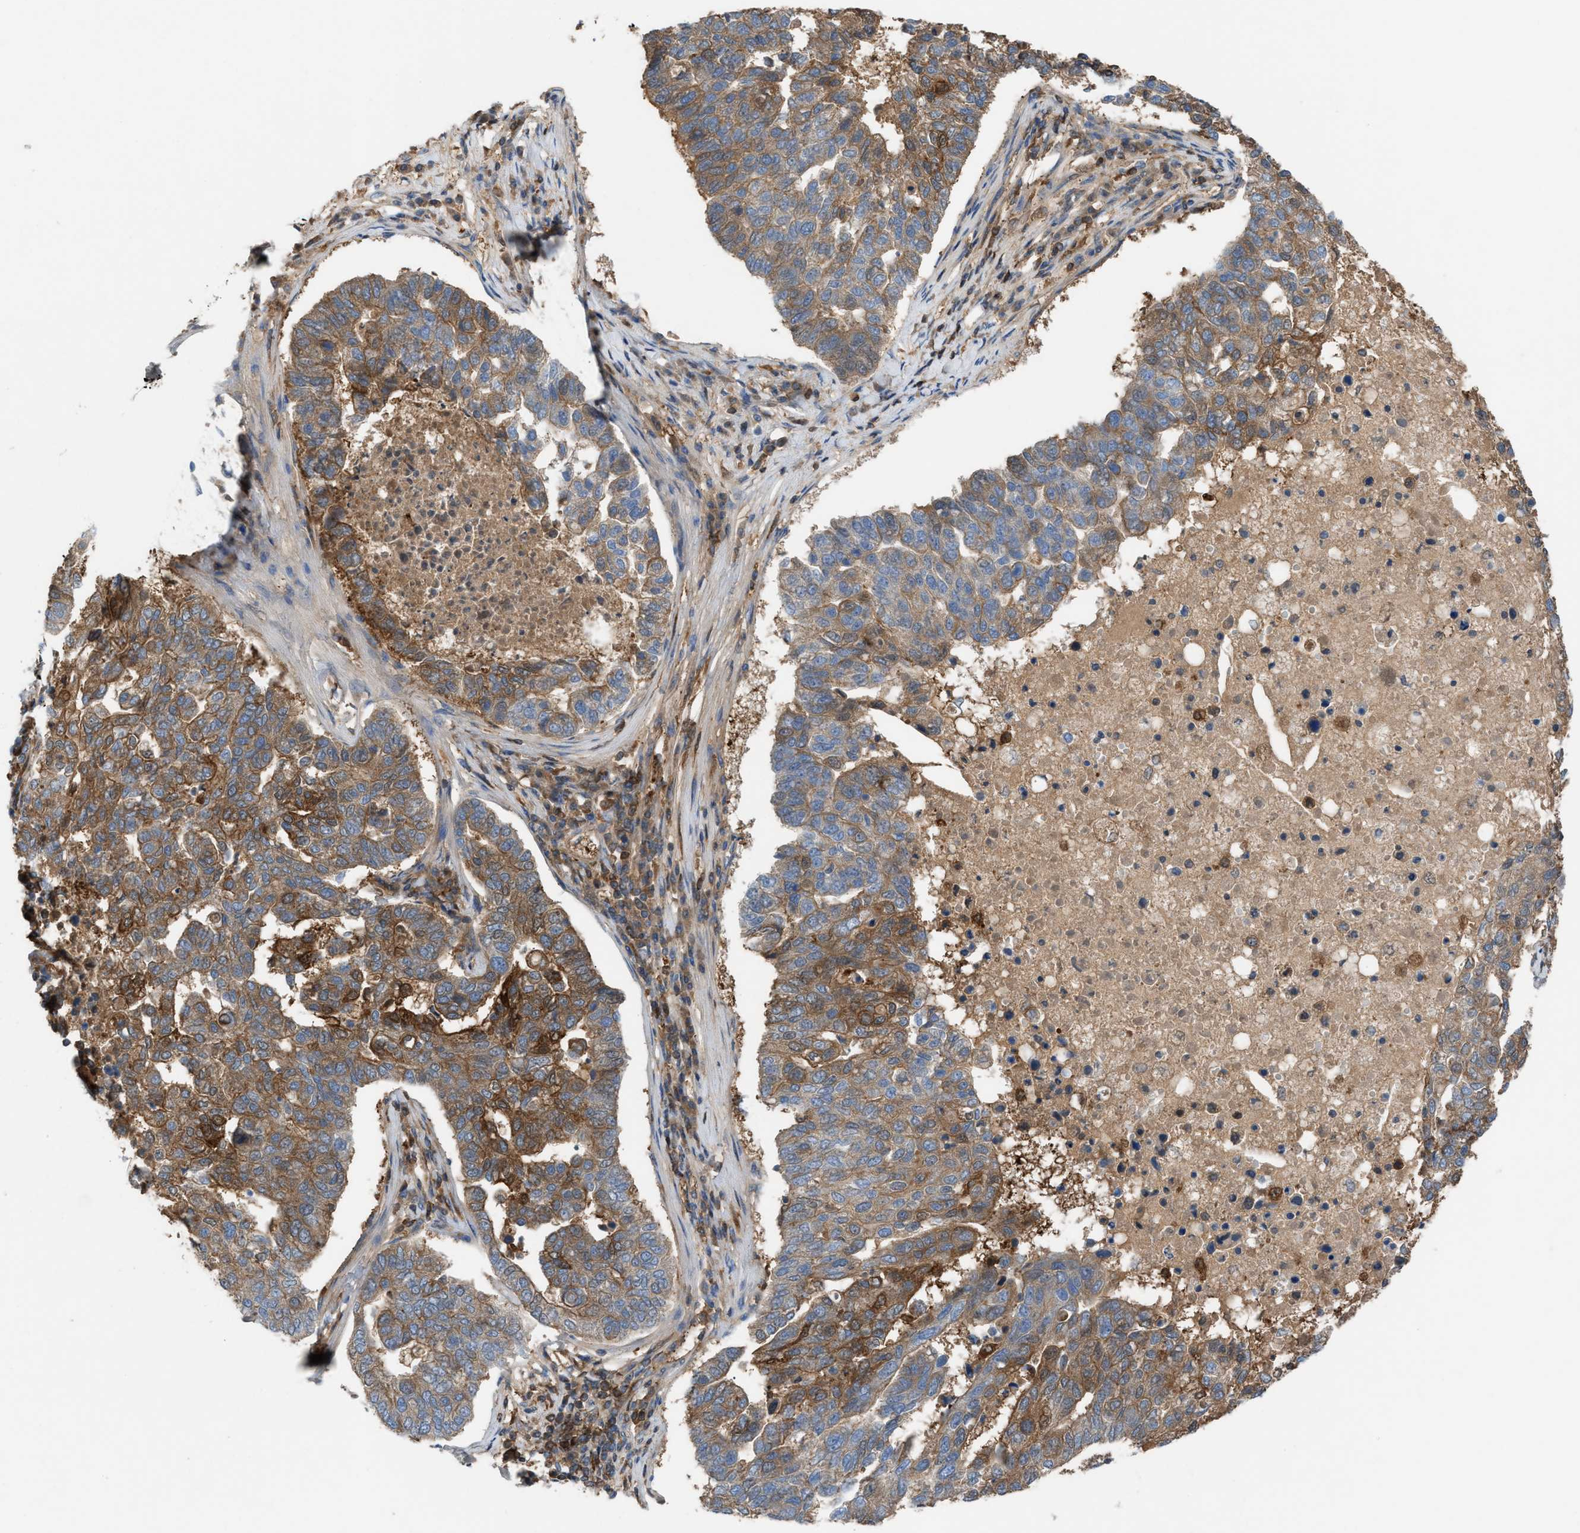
{"staining": {"intensity": "moderate", "quantity": "25%-75%", "location": "cytoplasmic/membranous"}, "tissue": "pancreatic cancer", "cell_type": "Tumor cells", "image_type": "cancer", "snomed": [{"axis": "morphology", "description": "Adenocarcinoma, NOS"}, {"axis": "topography", "description": "Pancreas"}], "caption": "Adenocarcinoma (pancreatic) tissue demonstrates moderate cytoplasmic/membranous expression in approximately 25%-75% of tumor cells, visualized by immunohistochemistry.", "gene": "TPK1", "patient": {"sex": "female", "age": 61}}